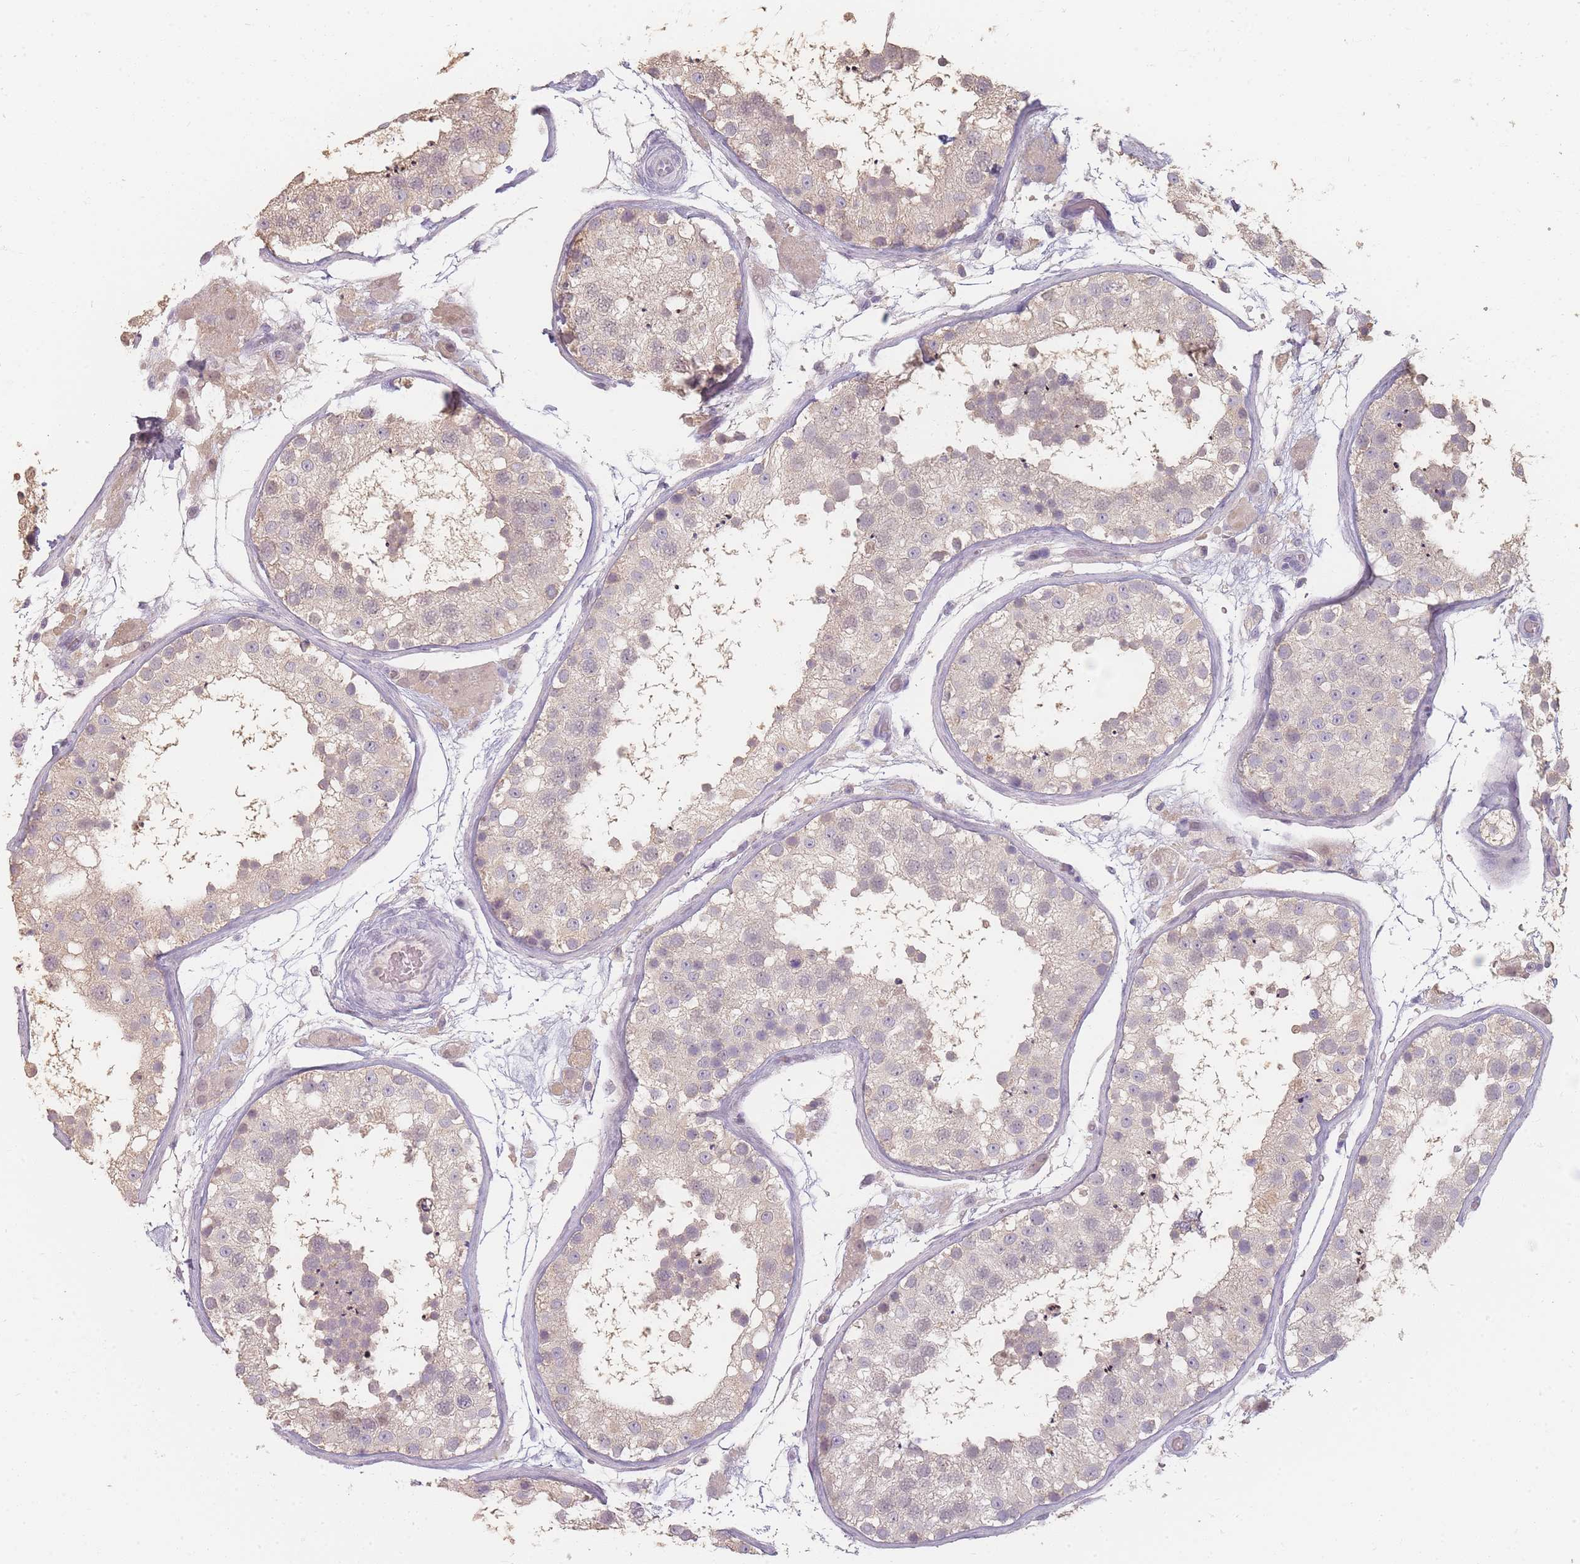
{"staining": {"intensity": "weak", "quantity": "<25%", "location": "cytoplasmic/membranous"}, "tissue": "testis", "cell_type": "Cells in seminiferous ducts", "image_type": "normal", "snomed": [{"axis": "morphology", "description": "Normal tissue, NOS"}, {"axis": "topography", "description": "Testis"}], "caption": "An immunohistochemistry (IHC) micrograph of benign testis is shown. There is no staining in cells in seminiferous ducts of testis. Brightfield microscopy of immunohistochemistry stained with DAB (brown) and hematoxylin (blue), captured at high magnification.", "gene": "RFTN1", "patient": {"sex": "male", "age": 26}}